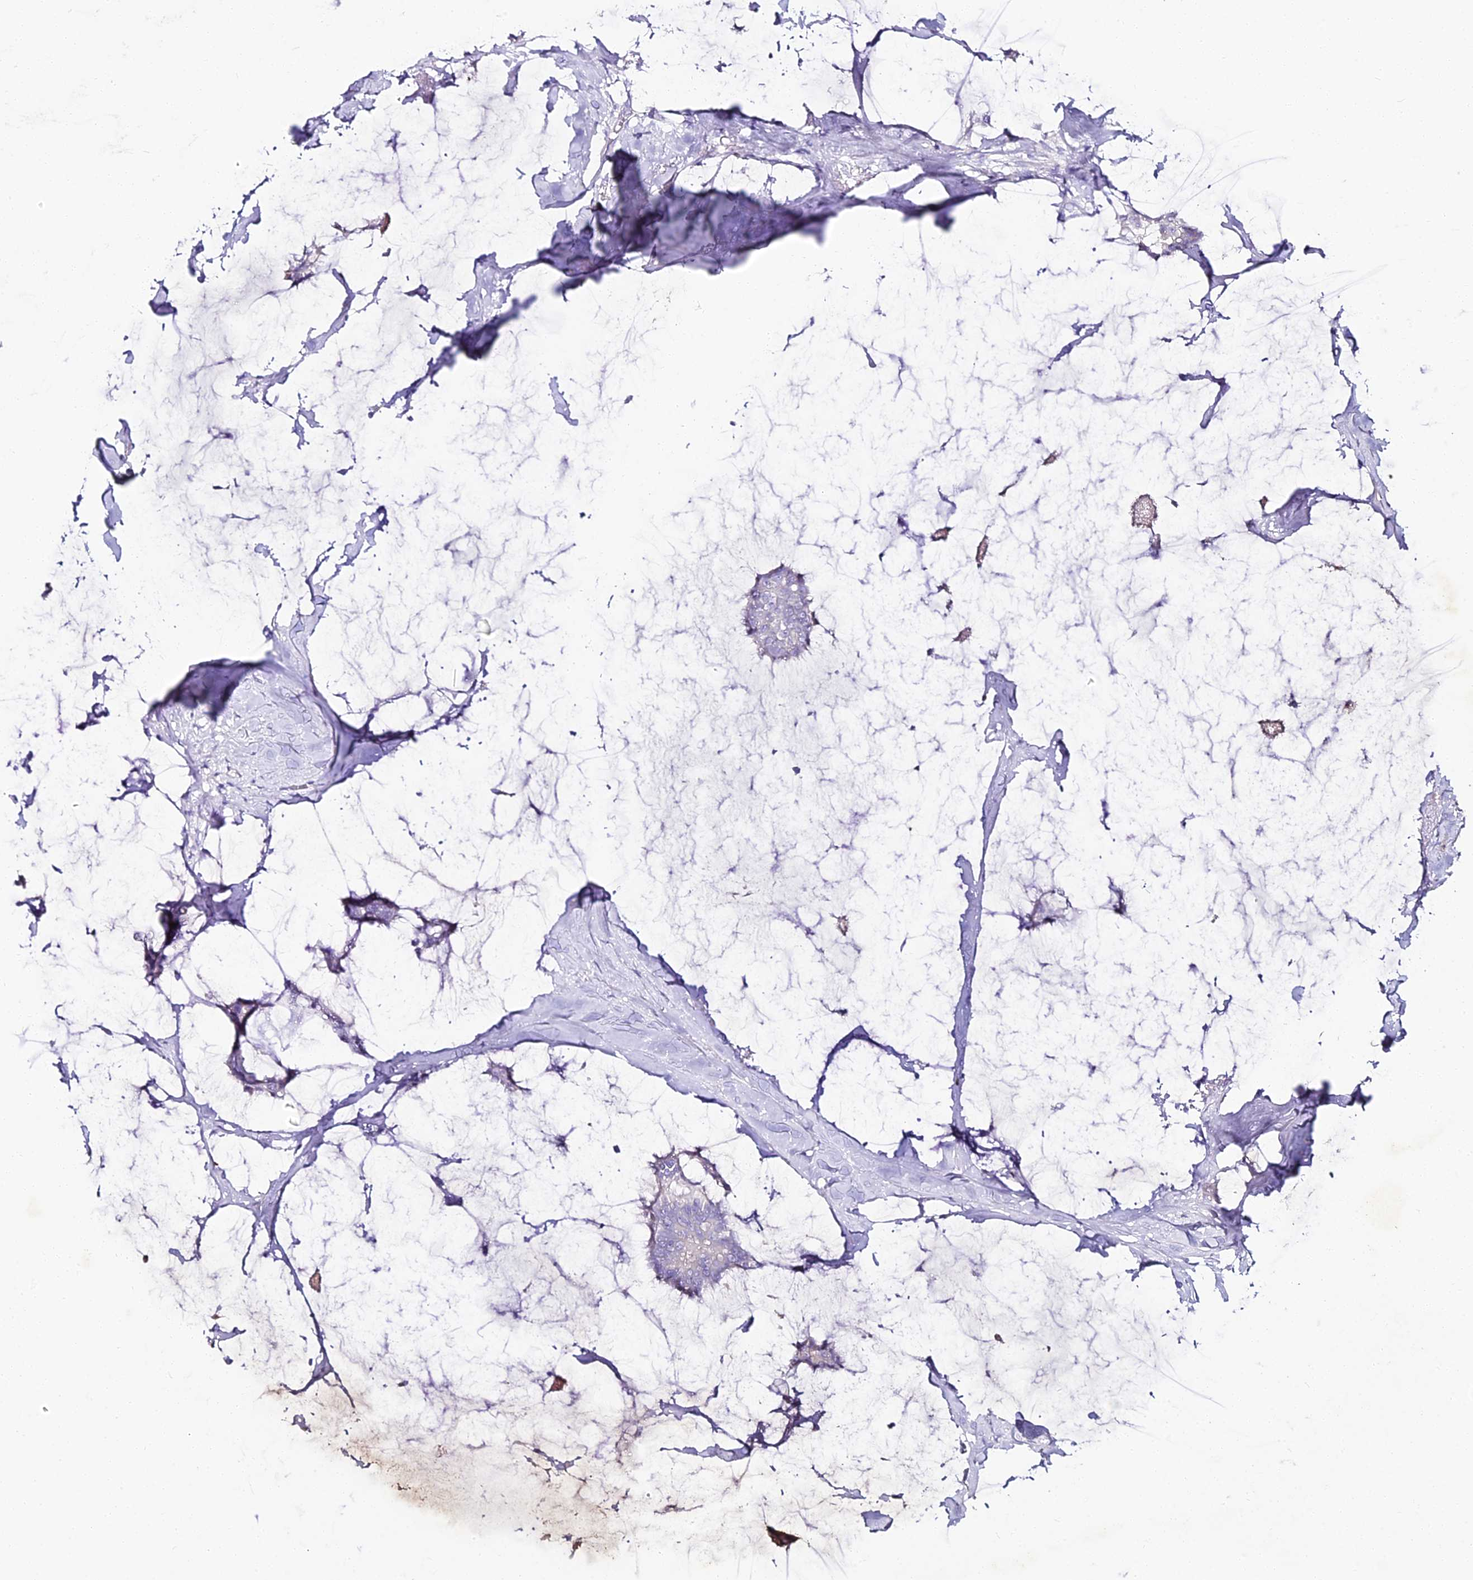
{"staining": {"intensity": "negative", "quantity": "none", "location": "none"}, "tissue": "breast cancer", "cell_type": "Tumor cells", "image_type": "cancer", "snomed": [{"axis": "morphology", "description": "Duct carcinoma"}, {"axis": "topography", "description": "Breast"}], "caption": "Immunohistochemistry histopathology image of neoplastic tissue: breast intraductal carcinoma stained with DAB displays no significant protein positivity in tumor cells.", "gene": "ALPG", "patient": {"sex": "female", "age": 93}}